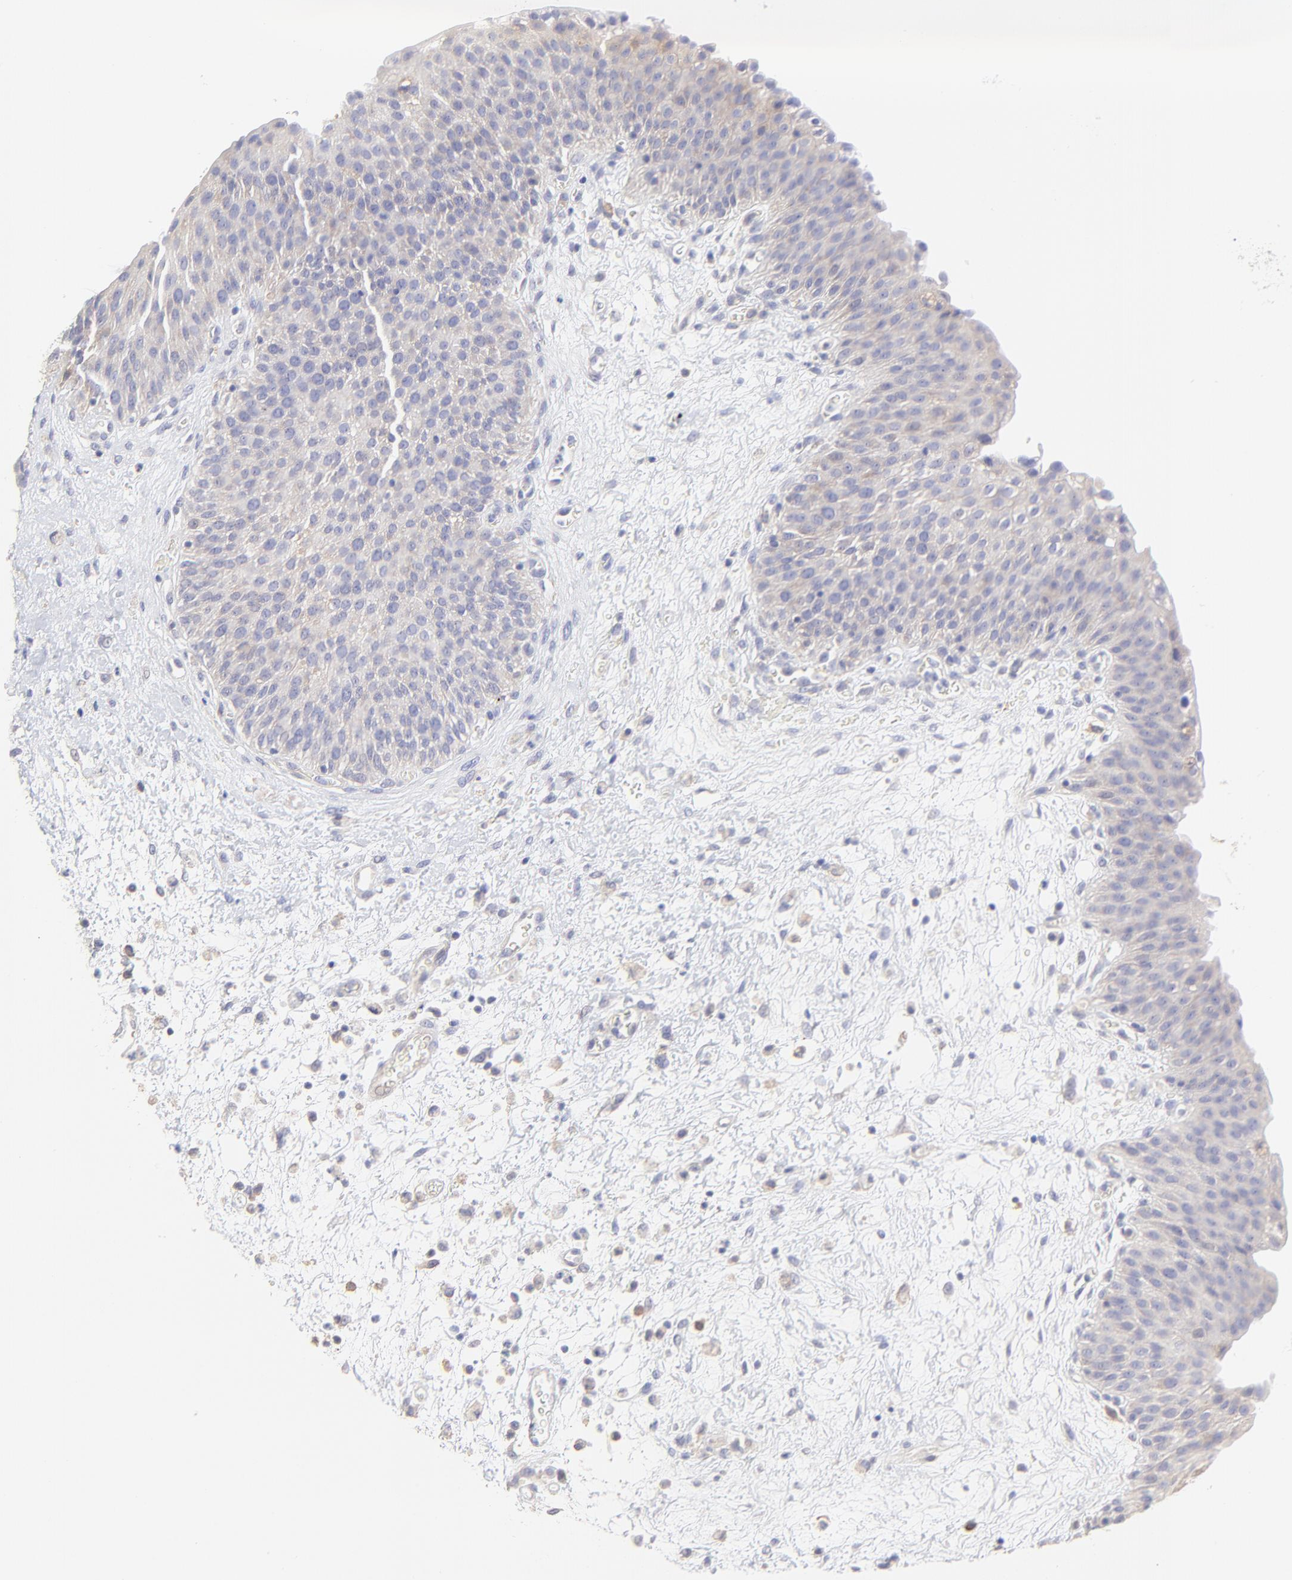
{"staining": {"intensity": "weak", "quantity": ">75%", "location": "cytoplasmic/membranous"}, "tissue": "urinary bladder", "cell_type": "Urothelial cells", "image_type": "normal", "snomed": [{"axis": "morphology", "description": "Normal tissue, NOS"}, {"axis": "morphology", "description": "Dysplasia, NOS"}, {"axis": "topography", "description": "Urinary bladder"}], "caption": "Urinary bladder stained with a brown dye exhibits weak cytoplasmic/membranous positive positivity in about >75% of urothelial cells.", "gene": "LHFPL1", "patient": {"sex": "male", "age": 35}}